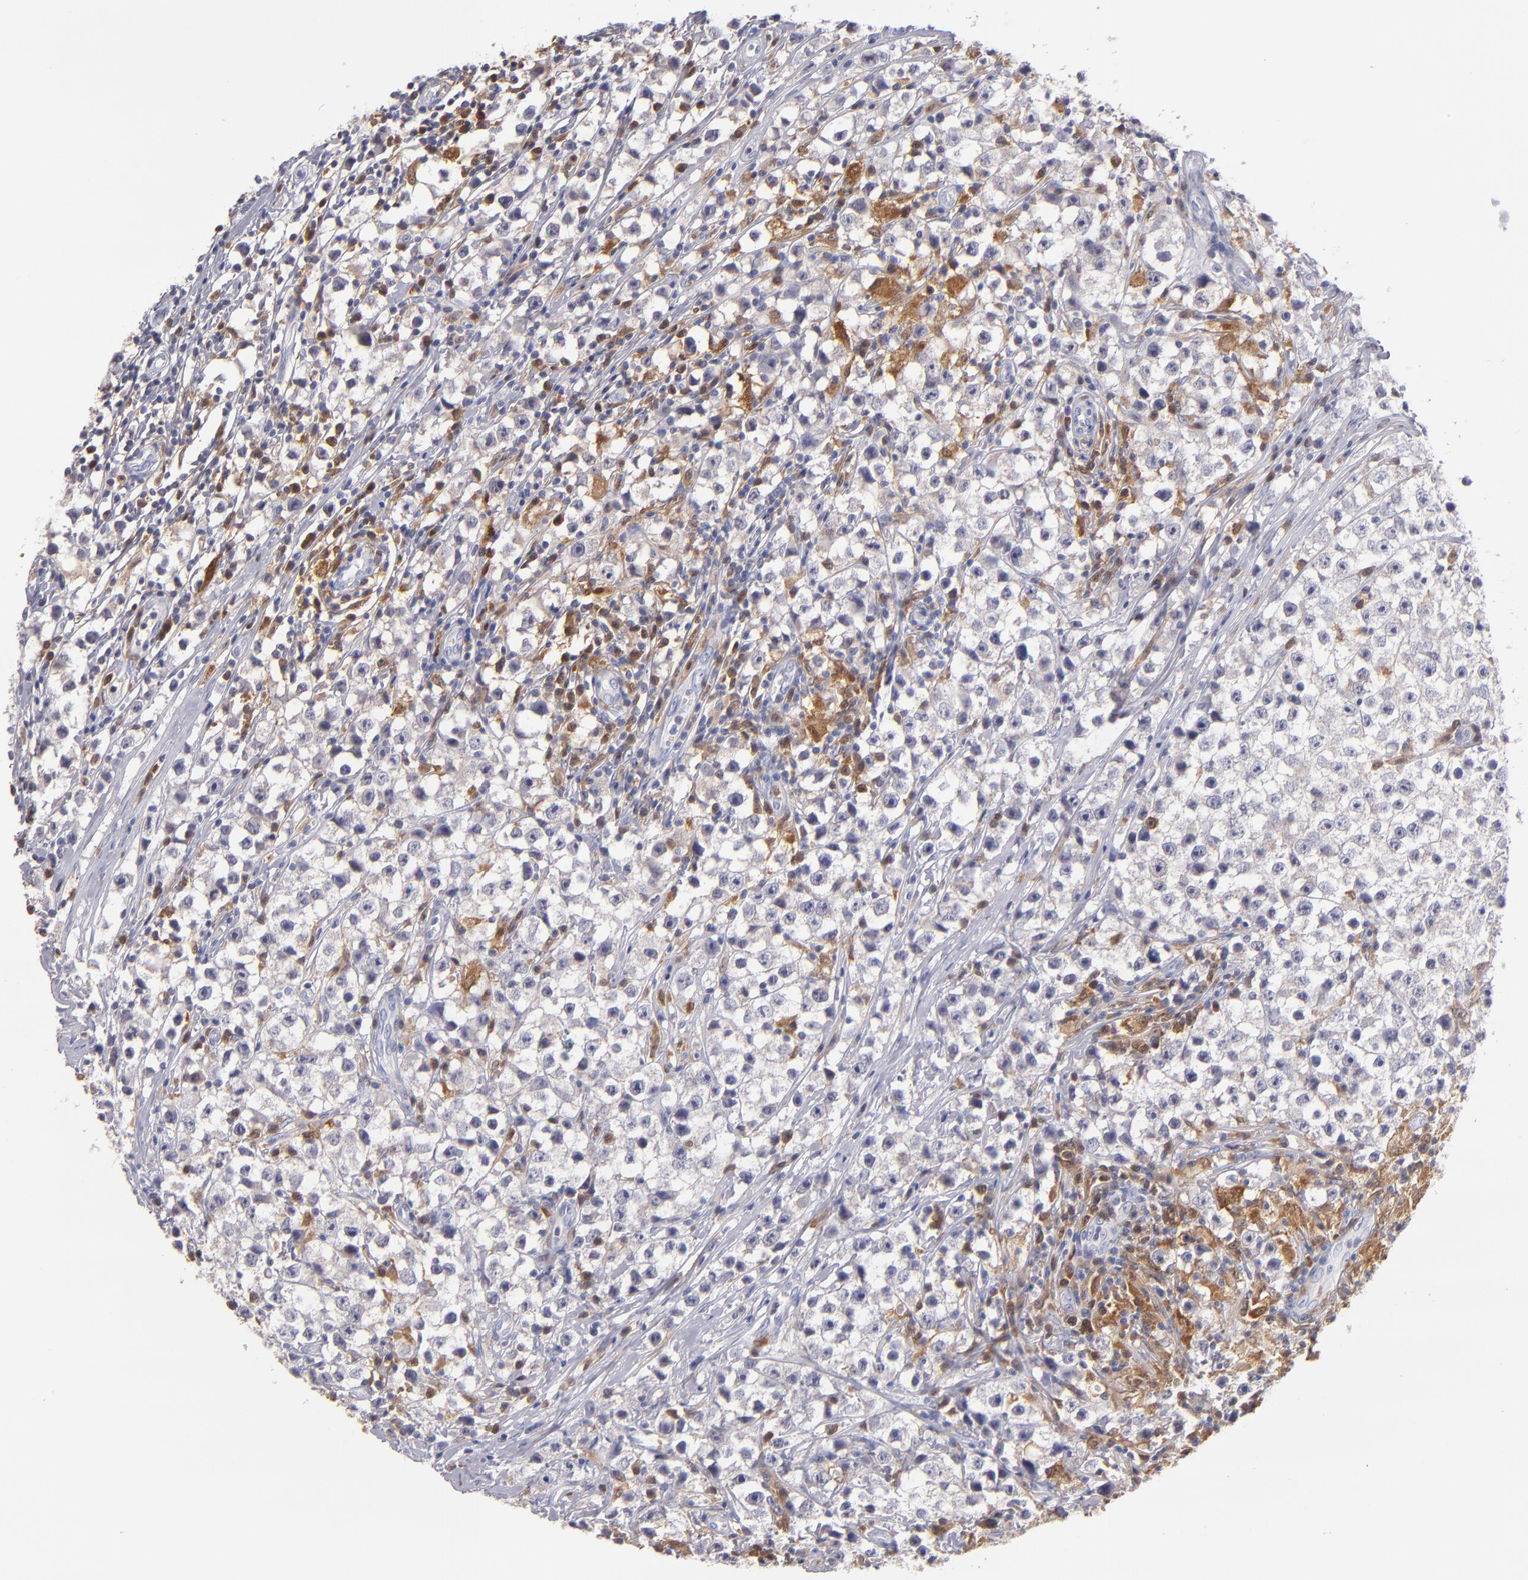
{"staining": {"intensity": "negative", "quantity": "none", "location": "none"}, "tissue": "testis cancer", "cell_type": "Tumor cells", "image_type": "cancer", "snomed": [{"axis": "morphology", "description": "Seminoma, NOS"}, {"axis": "topography", "description": "Testis"}], "caption": "Immunohistochemical staining of seminoma (testis) shows no significant expression in tumor cells.", "gene": "PRKCD", "patient": {"sex": "male", "age": 35}}